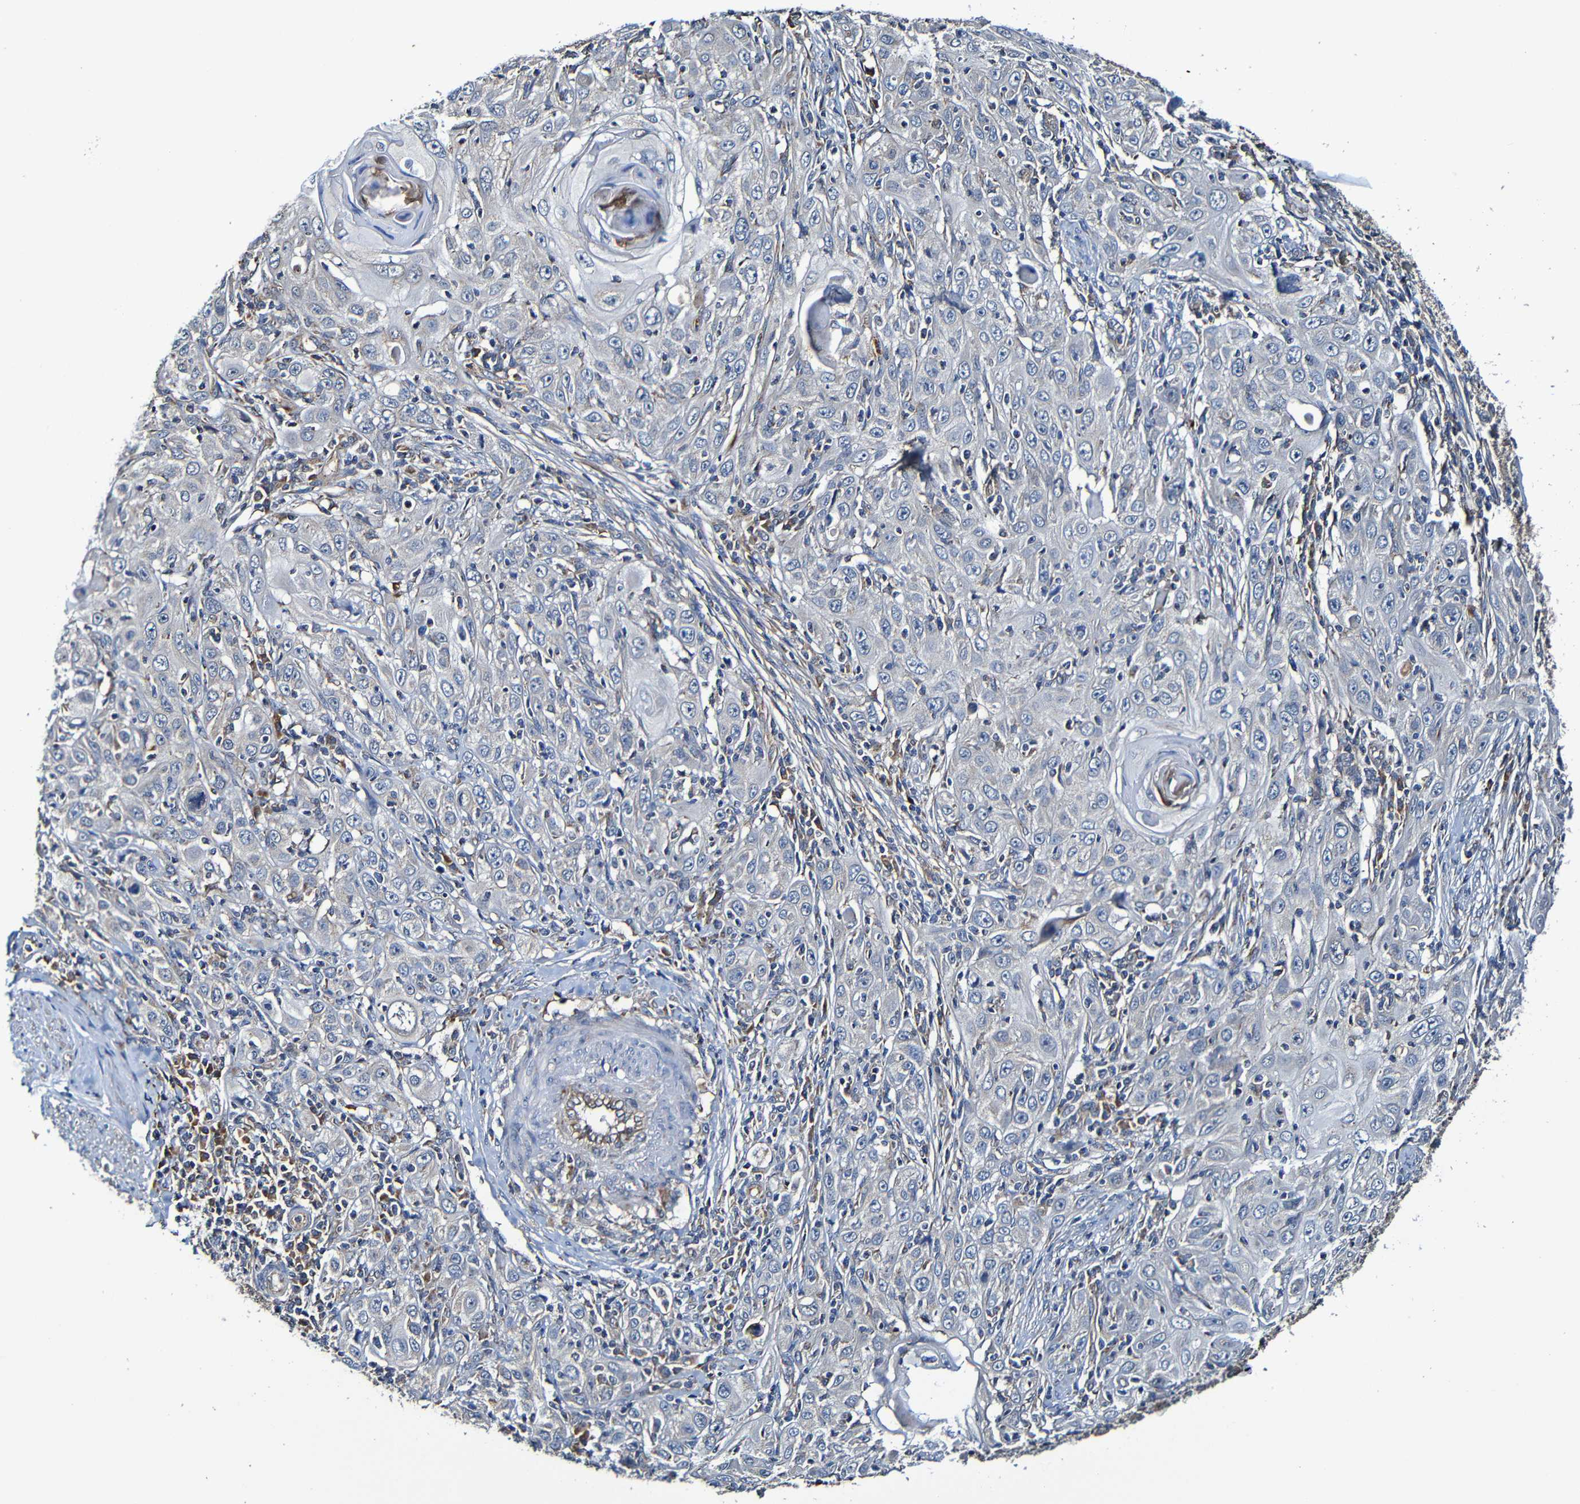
{"staining": {"intensity": "negative", "quantity": "none", "location": "none"}, "tissue": "skin cancer", "cell_type": "Tumor cells", "image_type": "cancer", "snomed": [{"axis": "morphology", "description": "Squamous cell carcinoma, NOS"}, {"axis": "topography", "description": "Skin"}], "caption": "Immunohistochemistry (IHC) of human skin squamous cell carcinoma demonstrates no expression in tumor cells. The staining is performed using DAB (3,3'-diaminobenzidine) brown chromogen with nuclei counter-stained in using hematoxylin.", "gene": "ADAM15", "patient": {"sex": "female", "age": 88}}